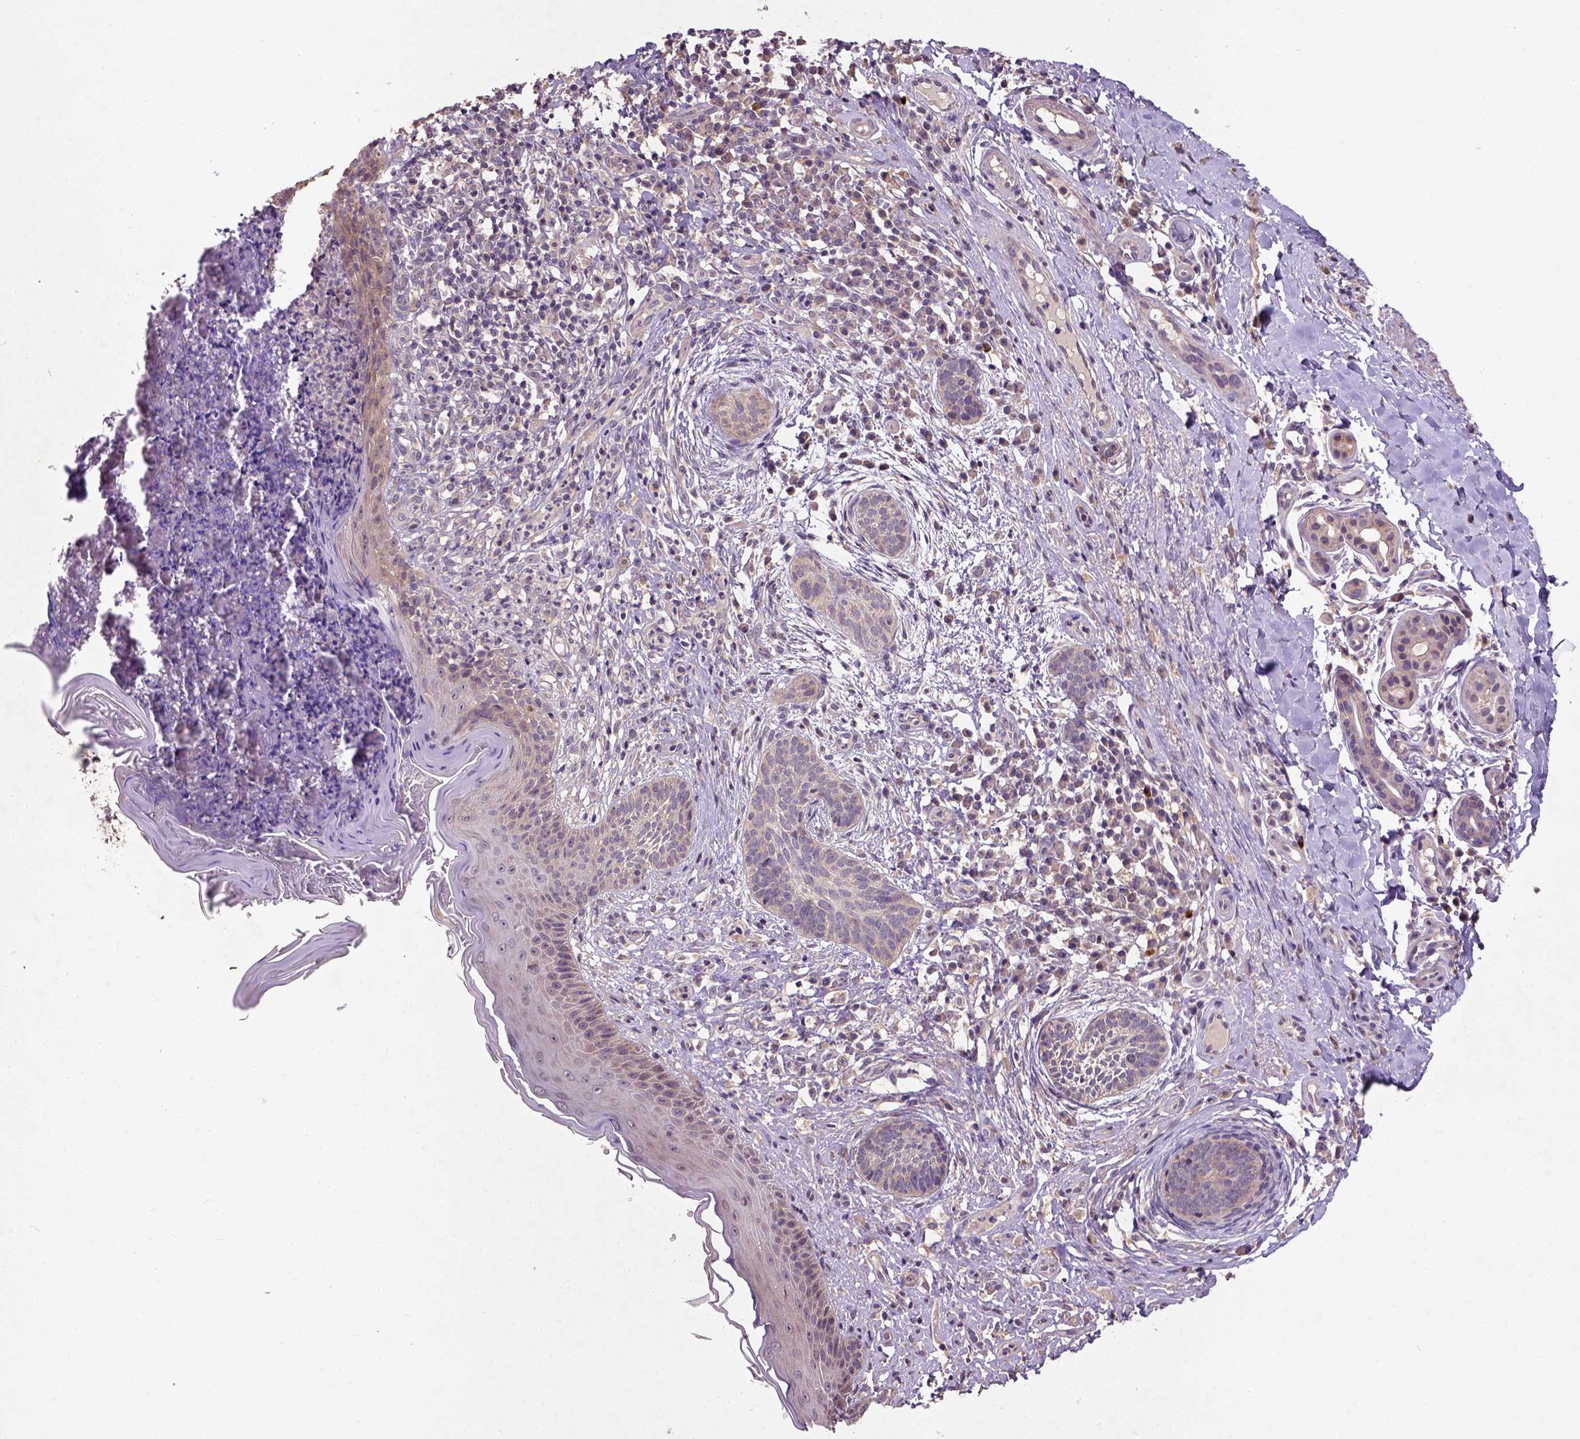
{"staining": {"intensity": "negative", "quantity": "none", "location": "none"}, "tissue": "skin cancer", "cell_type": "Tumor cells", "image_type": "cancer", "snomed": [{"axis": "morphology", "description": "Basal cell carcinoma"}, {"axis": "topography", "description": "Skin"}], "caption": "Histopathology image shows no significant protein positivity in tumor cells of skin cancer. Brightfield microscopy of immunohistochemistry stained with DAB (brown) and hematoxylin (blue), captured at high magnification.", "gene": "KBTBD8", "patient": {"sex": "male", "age": 89}}